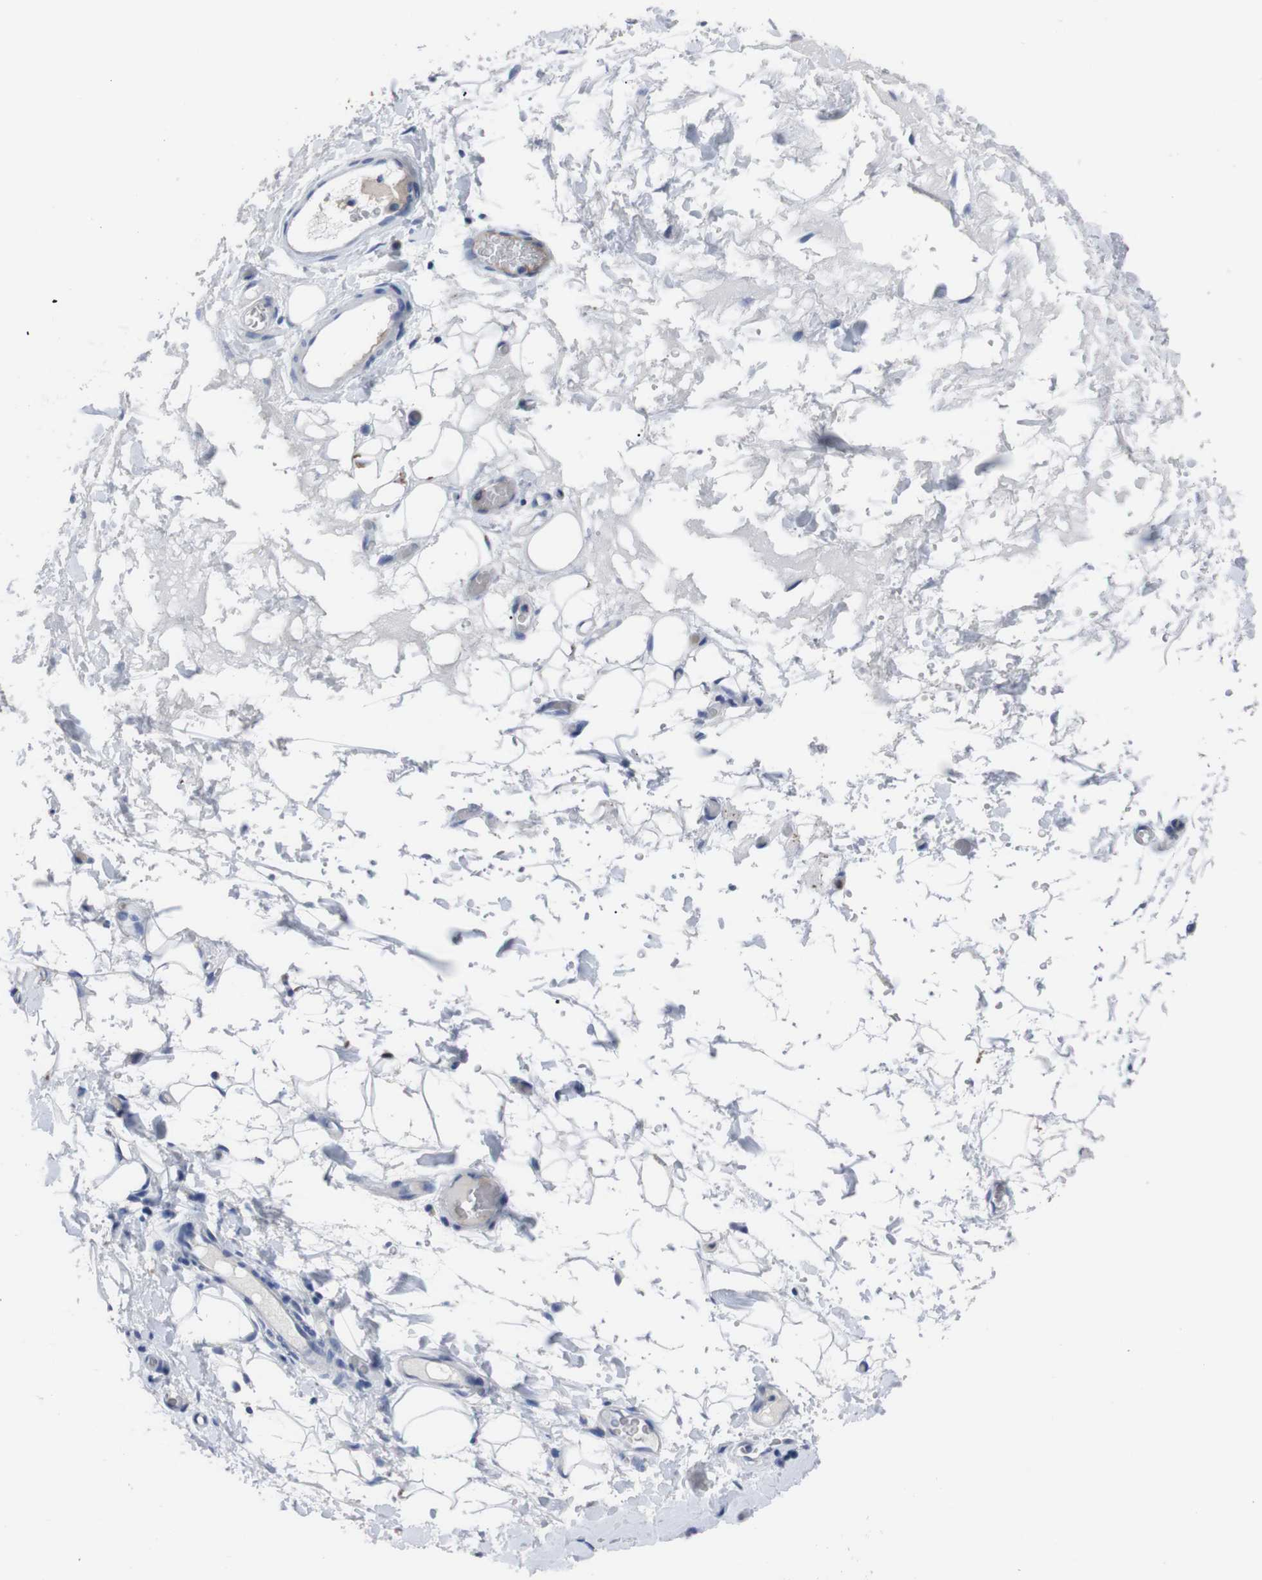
{"staining": {"intensity": "negative", "quantity": "none", "location": "none"}, "tissue": "soft tissue", "cell_type": "Chondrocytes", "image_type": "normal", "snomed": [{"axis": "morphology", "description": "Normal tissue, NOS"}, {"axis": "morphology", "description": "Adenocarcinoma, NOS"}, {"axis": "topography", "description": "Esophagus"}], "caption": "Immunohistochemistry (IHC) image of unremarkable soft tissue: soft tissue stained with DAB shows no significant protein staining in chondrocytes.", "gene": "GJB2", "patient": {"sex": "male", "age": 62}}